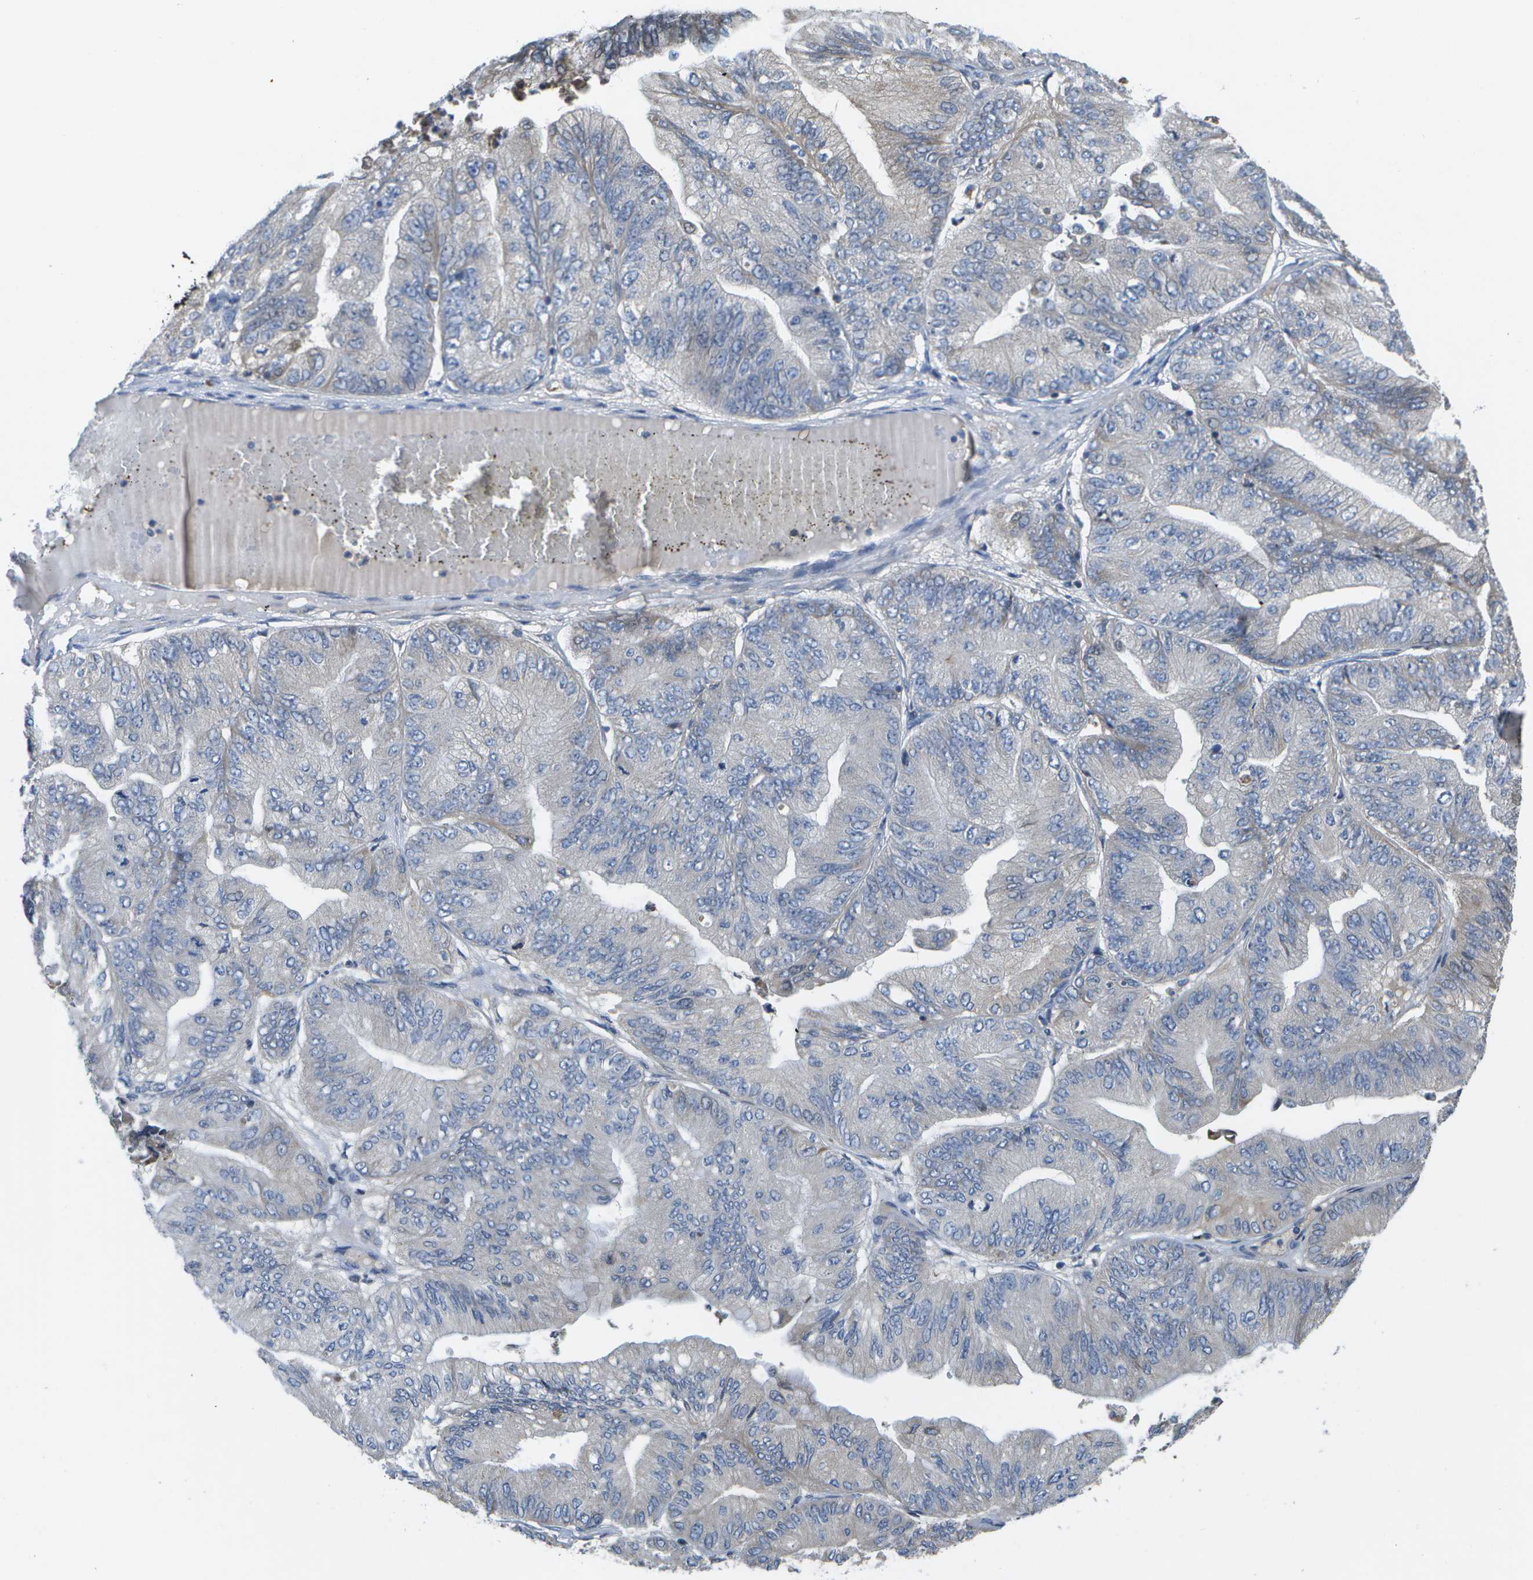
{"staining": {"intensity": "weak", "quantity": "<25%", "location": "cytoplasmic/membranous"}, "tissue": "ovarian cancer", "cell_type": "Tumor cells", "image_type": "cancer", "snomed": [{"axis": "morphology", "description": "Cystadenocarcinoma, mucinous, NOS"}, {"axis": "topography", "description": "Ovary"}], "caption": "An image of ovarian mucinous cystadenocarcinoma stained for a protein shows no brown staining in tumor cells. (Brightfield microscopy of DAB immunohistochemistry at high magnification).", "gene": "HADHA", "patient": {"sex": "female", "age": 61}}